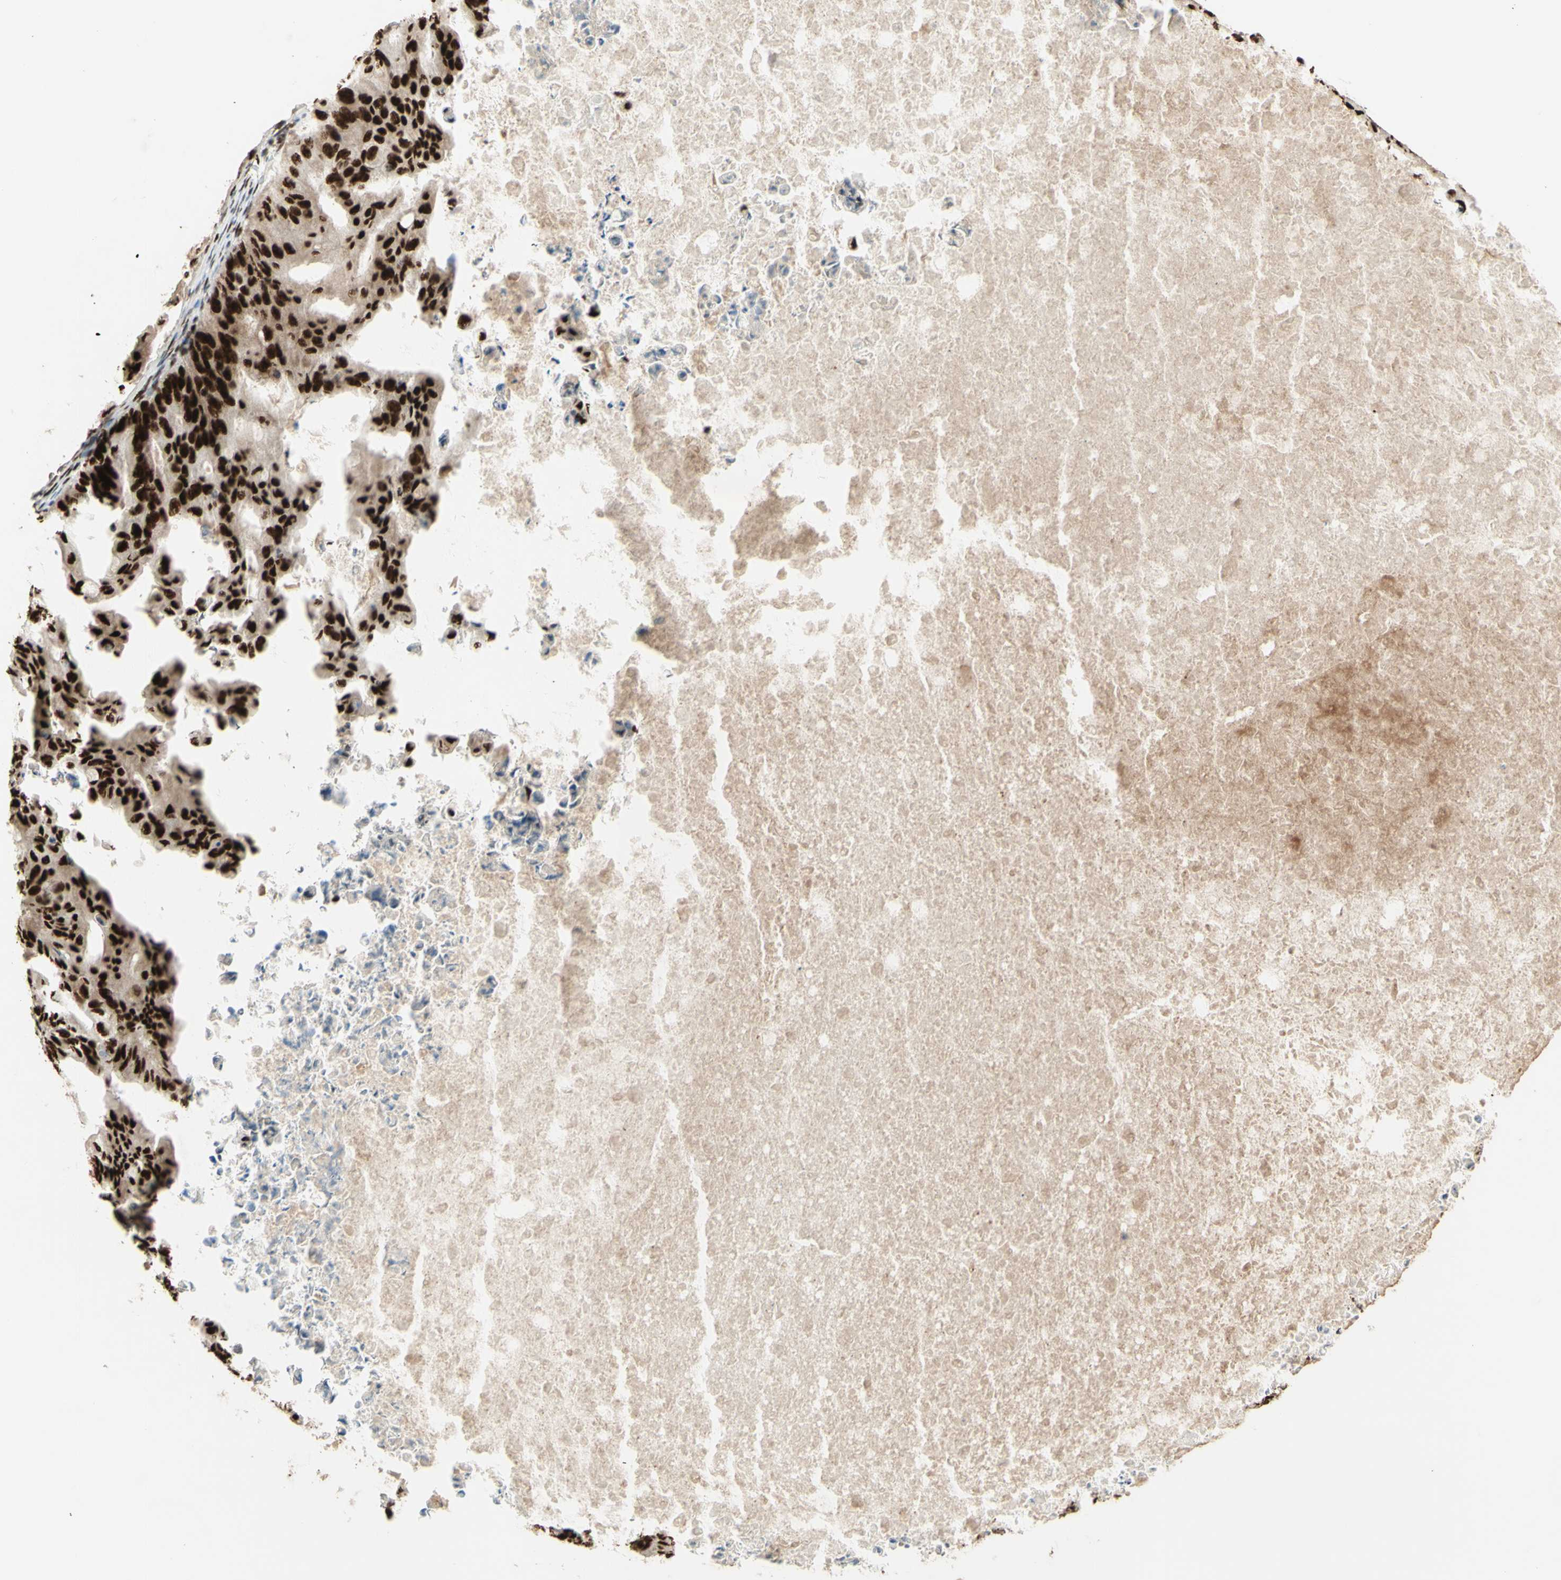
{"staining": {"intensity": "strong", "quantity": ">75%", "location": "nuclear"}, "tissue": "ovarian cancer", "cell_type": "Tumor cells", "image_type": "cancer", "snomed": [{"axis": "morphology", "description": "Cystadenocarcinoma, mucinous, NOS"}, {"axis": "topography", "description": "Ovary"}], "caption": "Human ovarian mucinous cystadenocarcinoma stained with a brown dye exhibits strong nuclear positive positivity in approximately >75% of tumor cells.", "gene": "DHX9", "patient": {"sex": "female", "age": 37}}